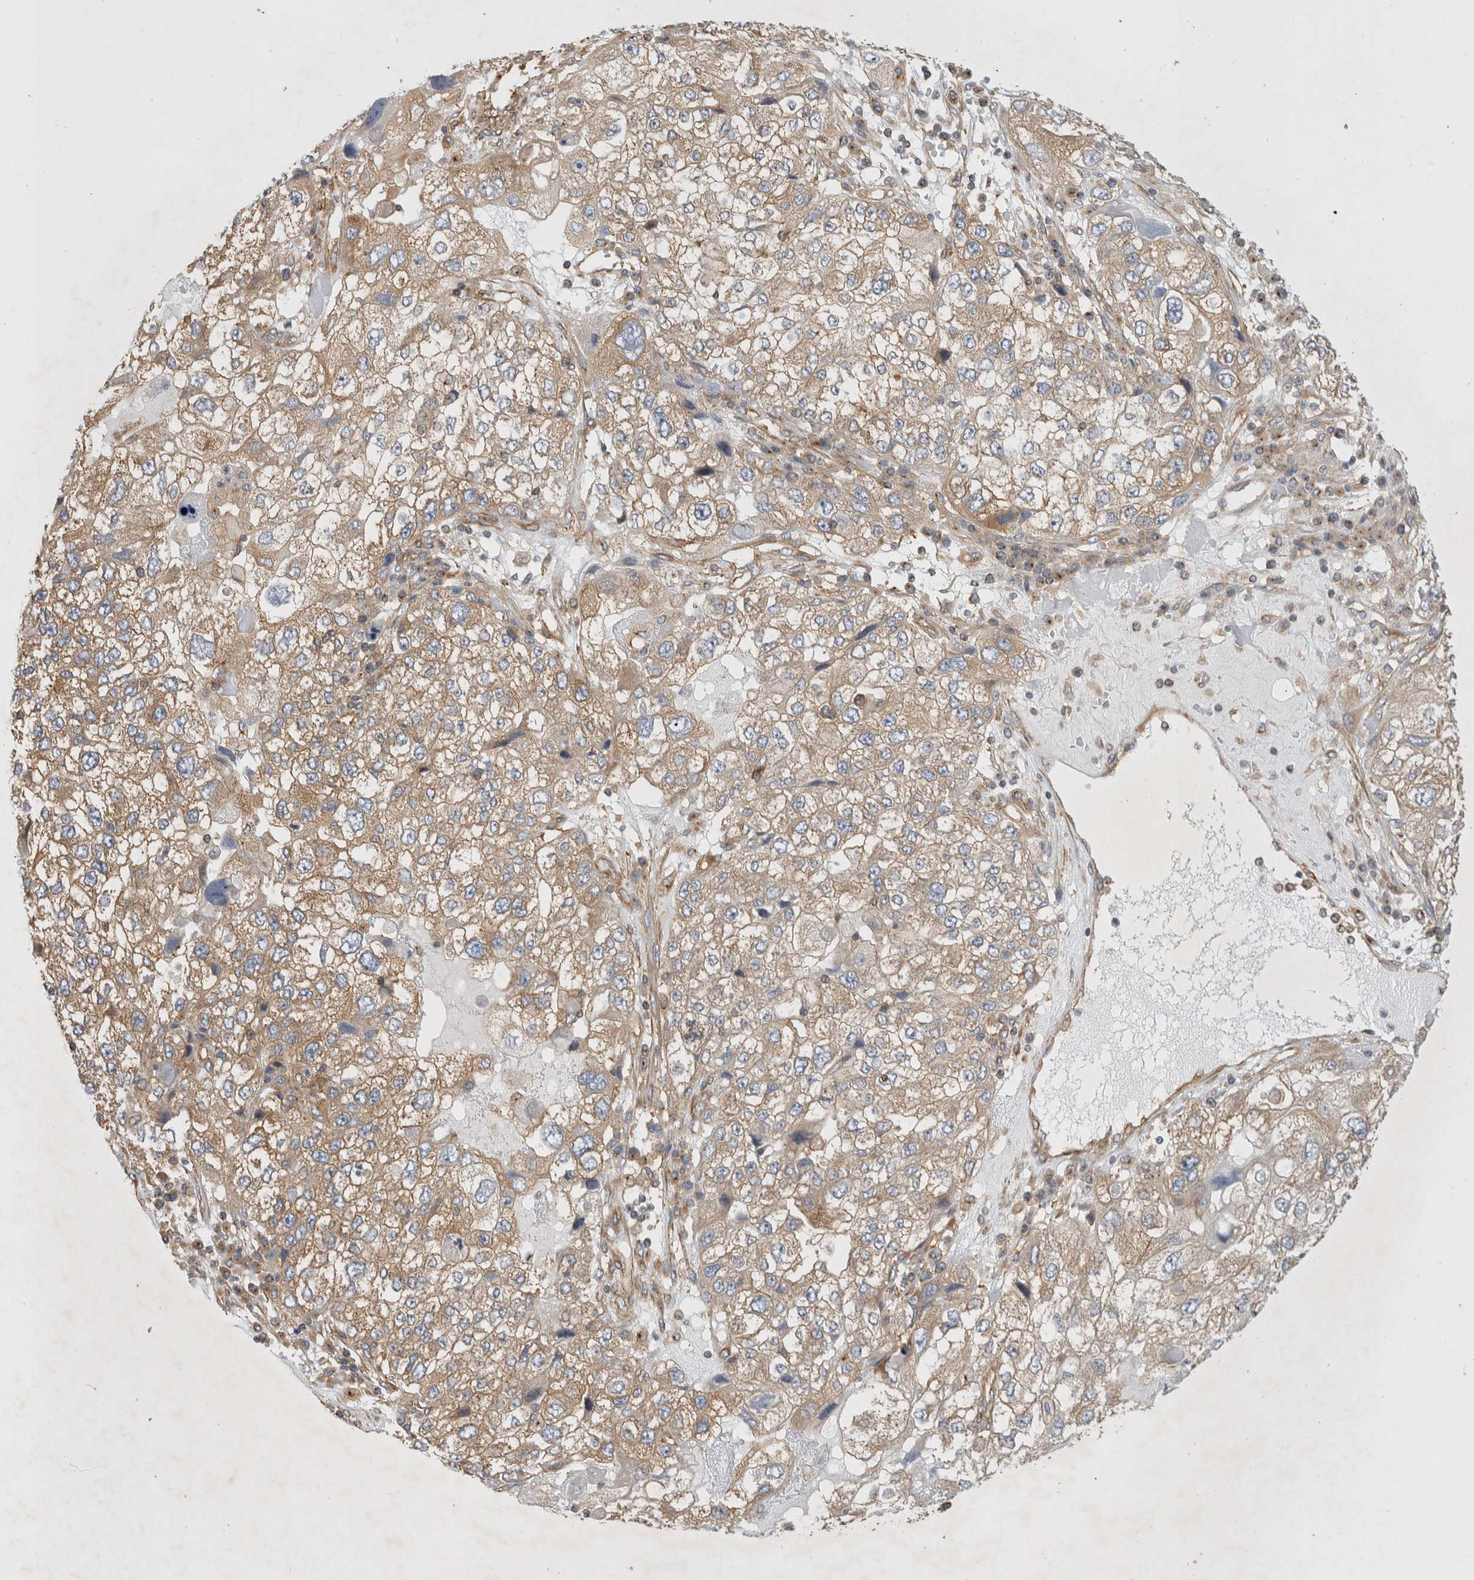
{"staining": {"intensity": "weak", "quantity": ">75%", "location": "cytoplasmic/membranous"}, "tissue": "endometrial cancer", "cell_type": "Tumor cells", "image_type": "cancer", "snomed": [{"axis": "morphology", "description": "Adenocarcinoma, NOS"}, {"axis": "topography", "description": "Endometrium"}], "caption": "Protein expression analysis of human endometrial adenocarcinoma reveals weak cytoplasmic/membranous positivity in approximately >75% of tumor cells.", "gene": "GPR150", "patient": {"sex": "female", "age": 49}}